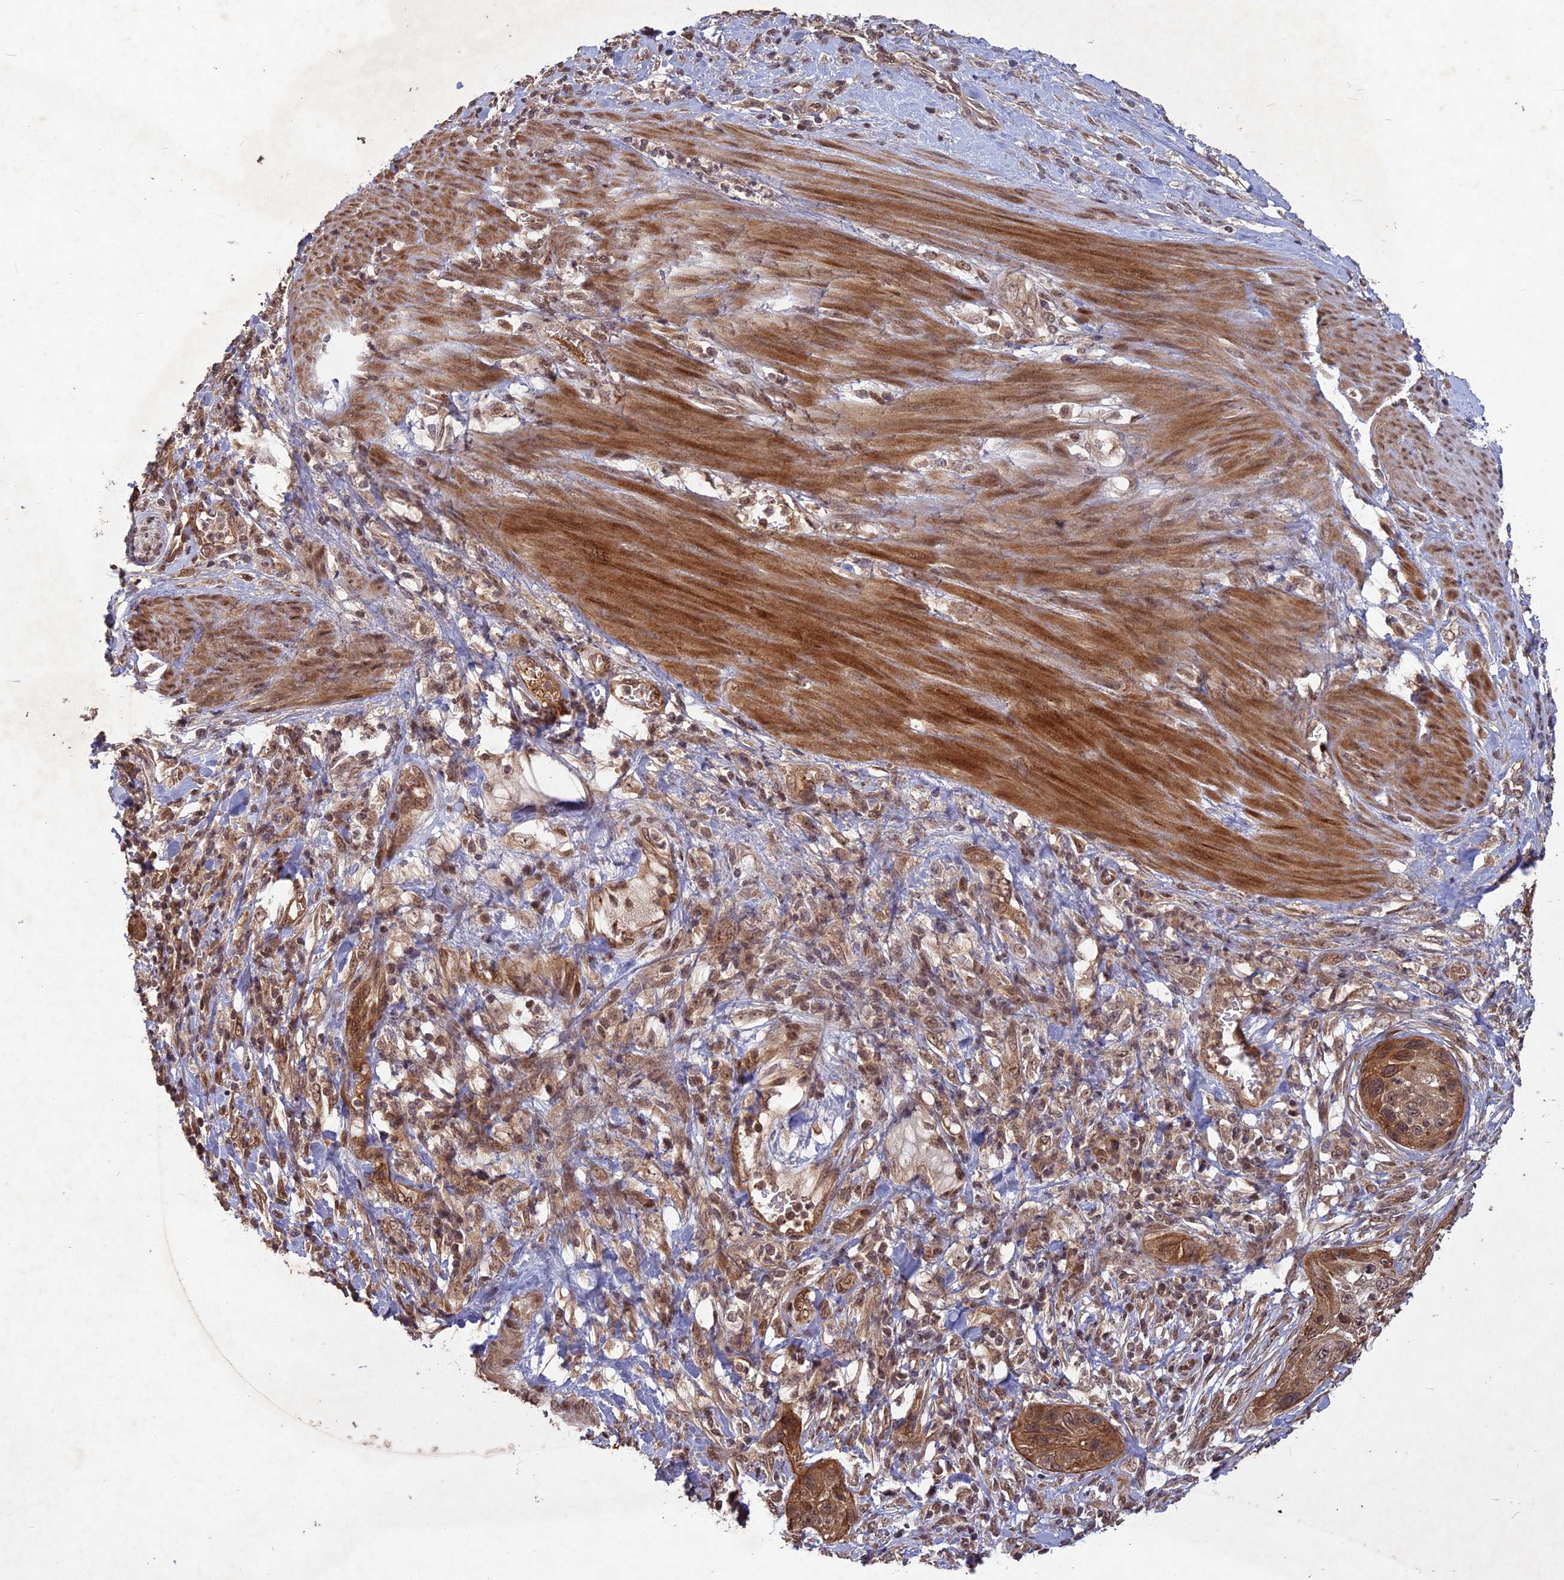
{"staining": {"intensity": "moderate", "quantity": ">75%", "location": "cytoplasmic/membranous,nuclear"}, "tissue": "cervical cancer", "cell_type": "Tumor cells", "image_type": "cancer", "snomed": [{"axis": "morphology", "description": "Squamous cell carcinoma, NOS"}, {"axis": "topography", "description": "Cervix"}], "caption": "IHC image of neoplastic tissue: cervical cancer (squamous cell carcinoma) stained using immunohistochemistry exhibits medium levels of moderate protein expression localized specifically in the cytoplasmic/membranous and nuclear of tumor cells, appearing as a cytoplasmic/membranous and nuclear brown color.", "gene": "SRMS", "patient": {"sex": "female", "age": 42}}